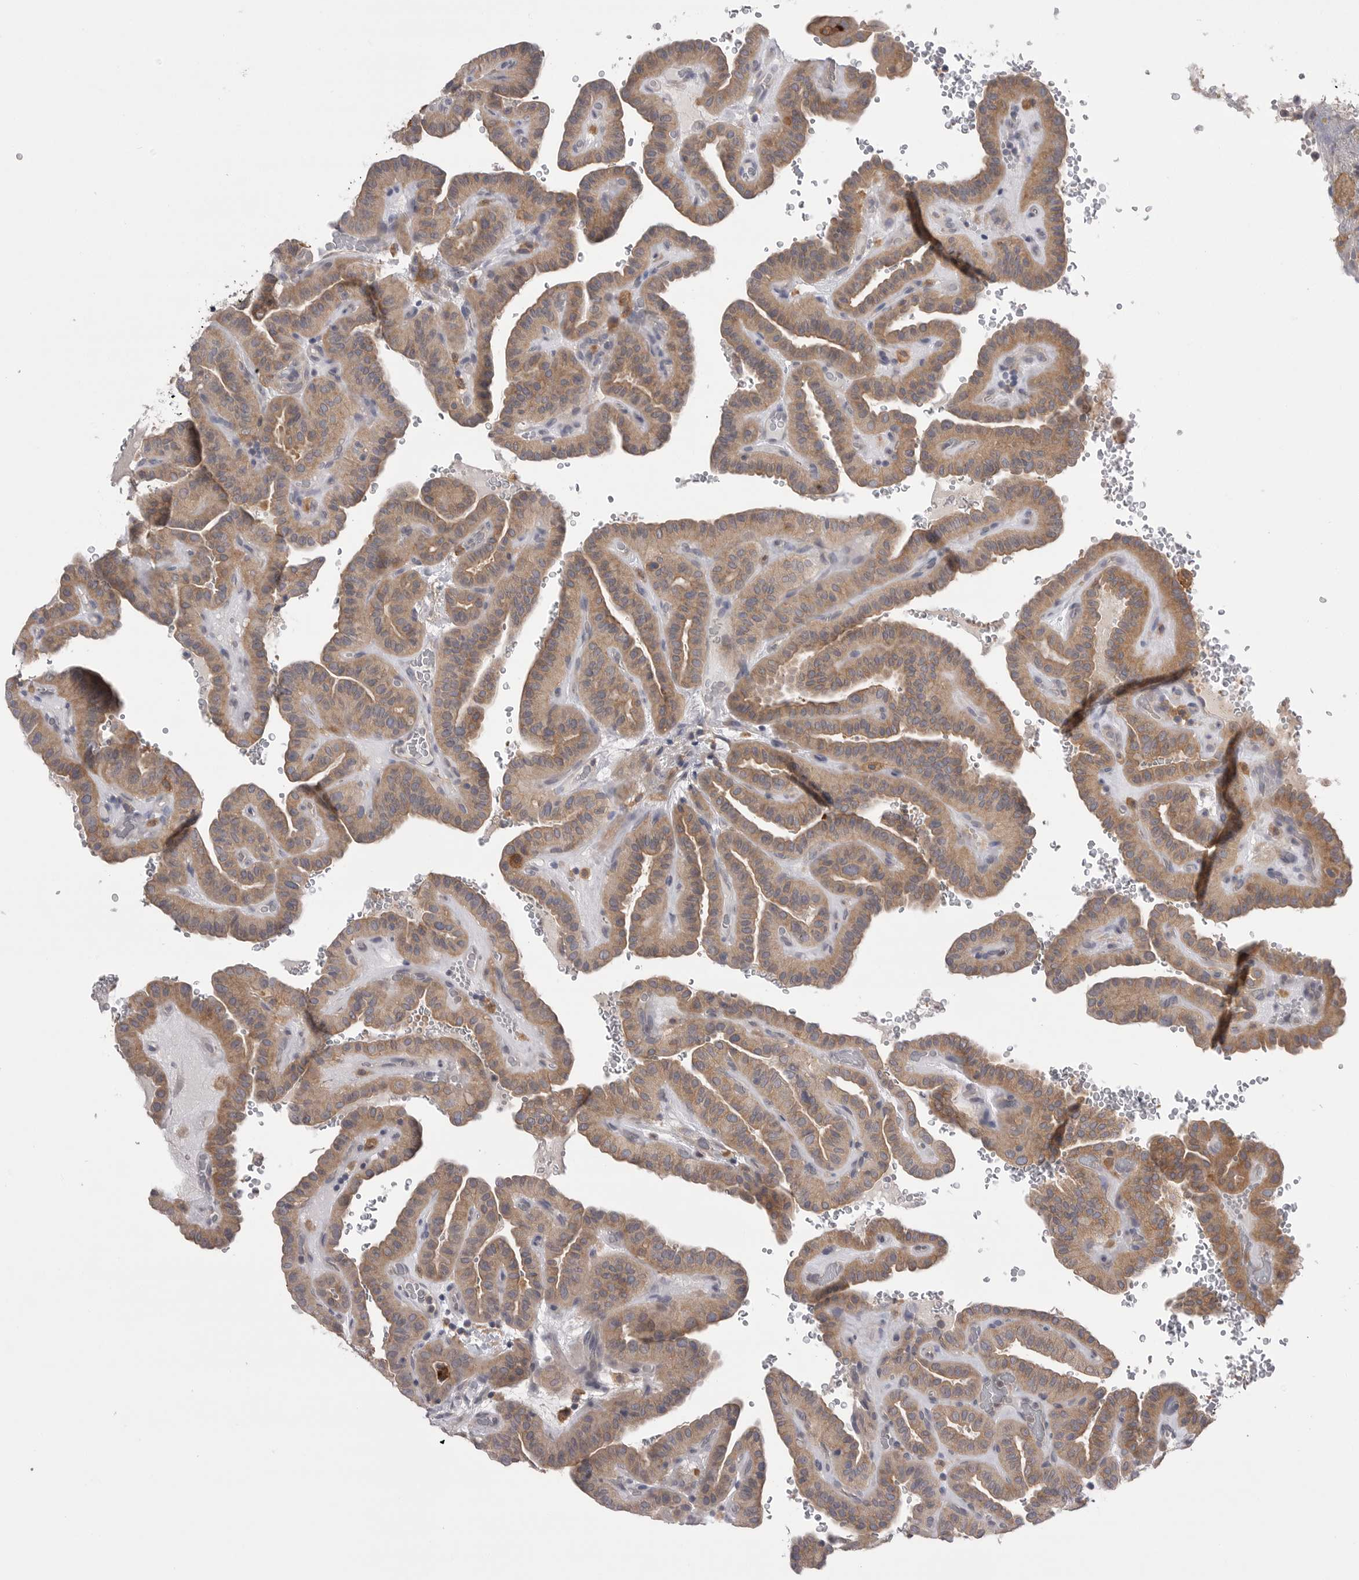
{"staining": {"intensity": "moderate", "quantity": ">75%", "location": "cytoplasmic/membranous"}, "tissue": "thyroid cancer", "cell_type": "Tumor cells", "image_type": "cancer", "snomed": [{"axis": "morphology", "description": "Papillary adenocarcinoma, NOS"}, {"axis": "topography", "description": "Thyroid gland"}], "caption": "IHC (DAB) staining of thyroid cancer exhibits moderate cytoplasmic/membranous protein expression in about >75% of tumor cells. (DAB (3,3'-diaminobenzidine) IHC, brown staining for protein, blue staining for nuclei).", "gene": "VAC14", "patient": {"sex": "male", "age": 77}}